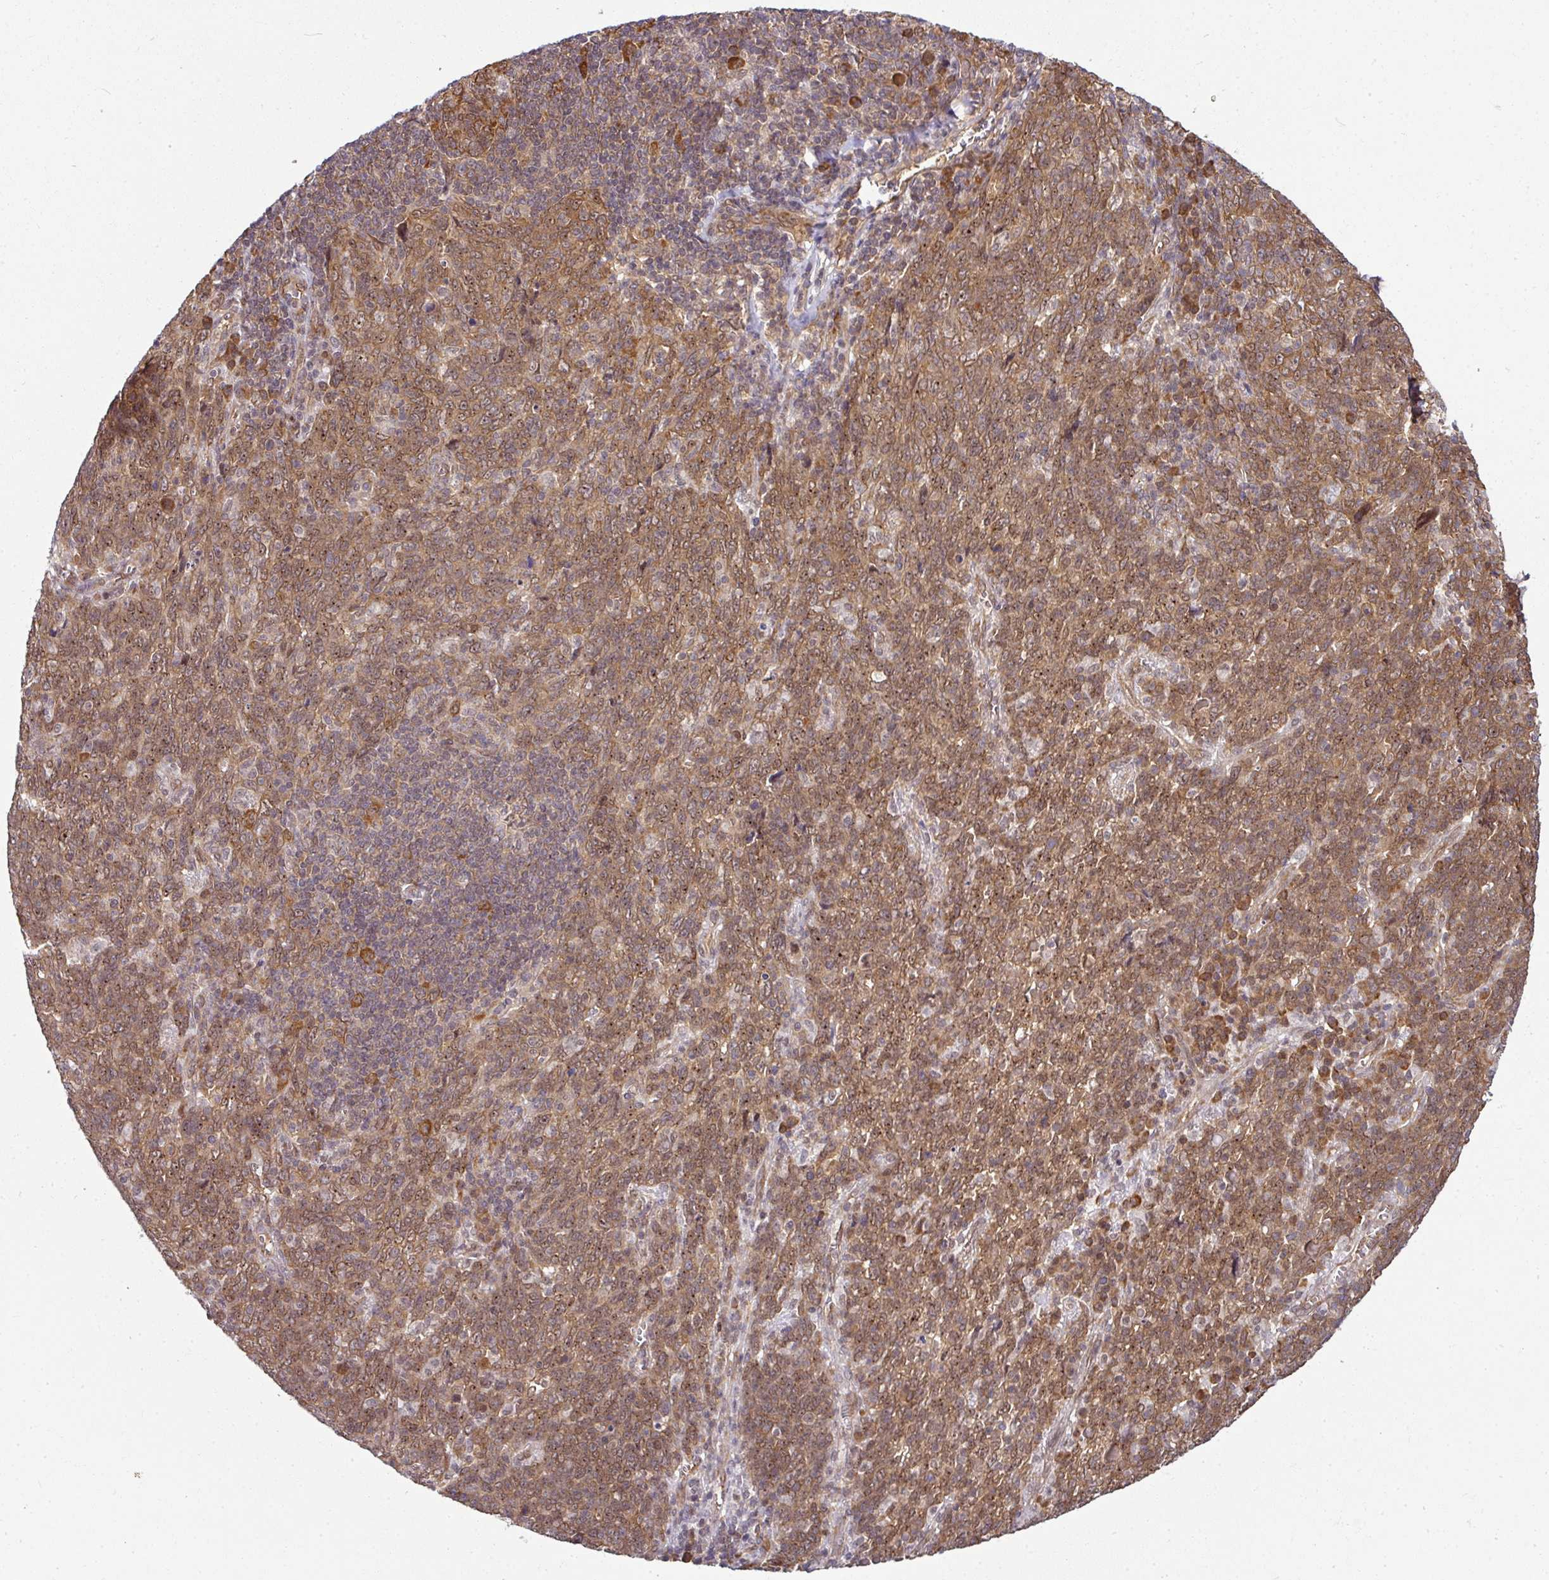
{"staining": {"intensity": "moderate", "quantity": ">75%", "location": "cytoplasmic/membranous,nuclear"}, "tissue": "lung cancer", "cell_type": "Tumor cells", "image_type": "cancer", "snomed": [{"axis": "morphology", "description": "Squamous cell carcinoma, NOS"}, {"axis": "topography", "description": "Lung"}], "caption": "Immunohistochemical staining of squamous cell carcinoma (lung) reveals moderate cytoplasmic/membranous and nuclear protein expression in approximately >75% of tumor cells. The protein of interest is shown in brown color, while the nuclei are stained blue.", "gene": "RBM4B", "patient": {"sex": "female", "age": 72}}